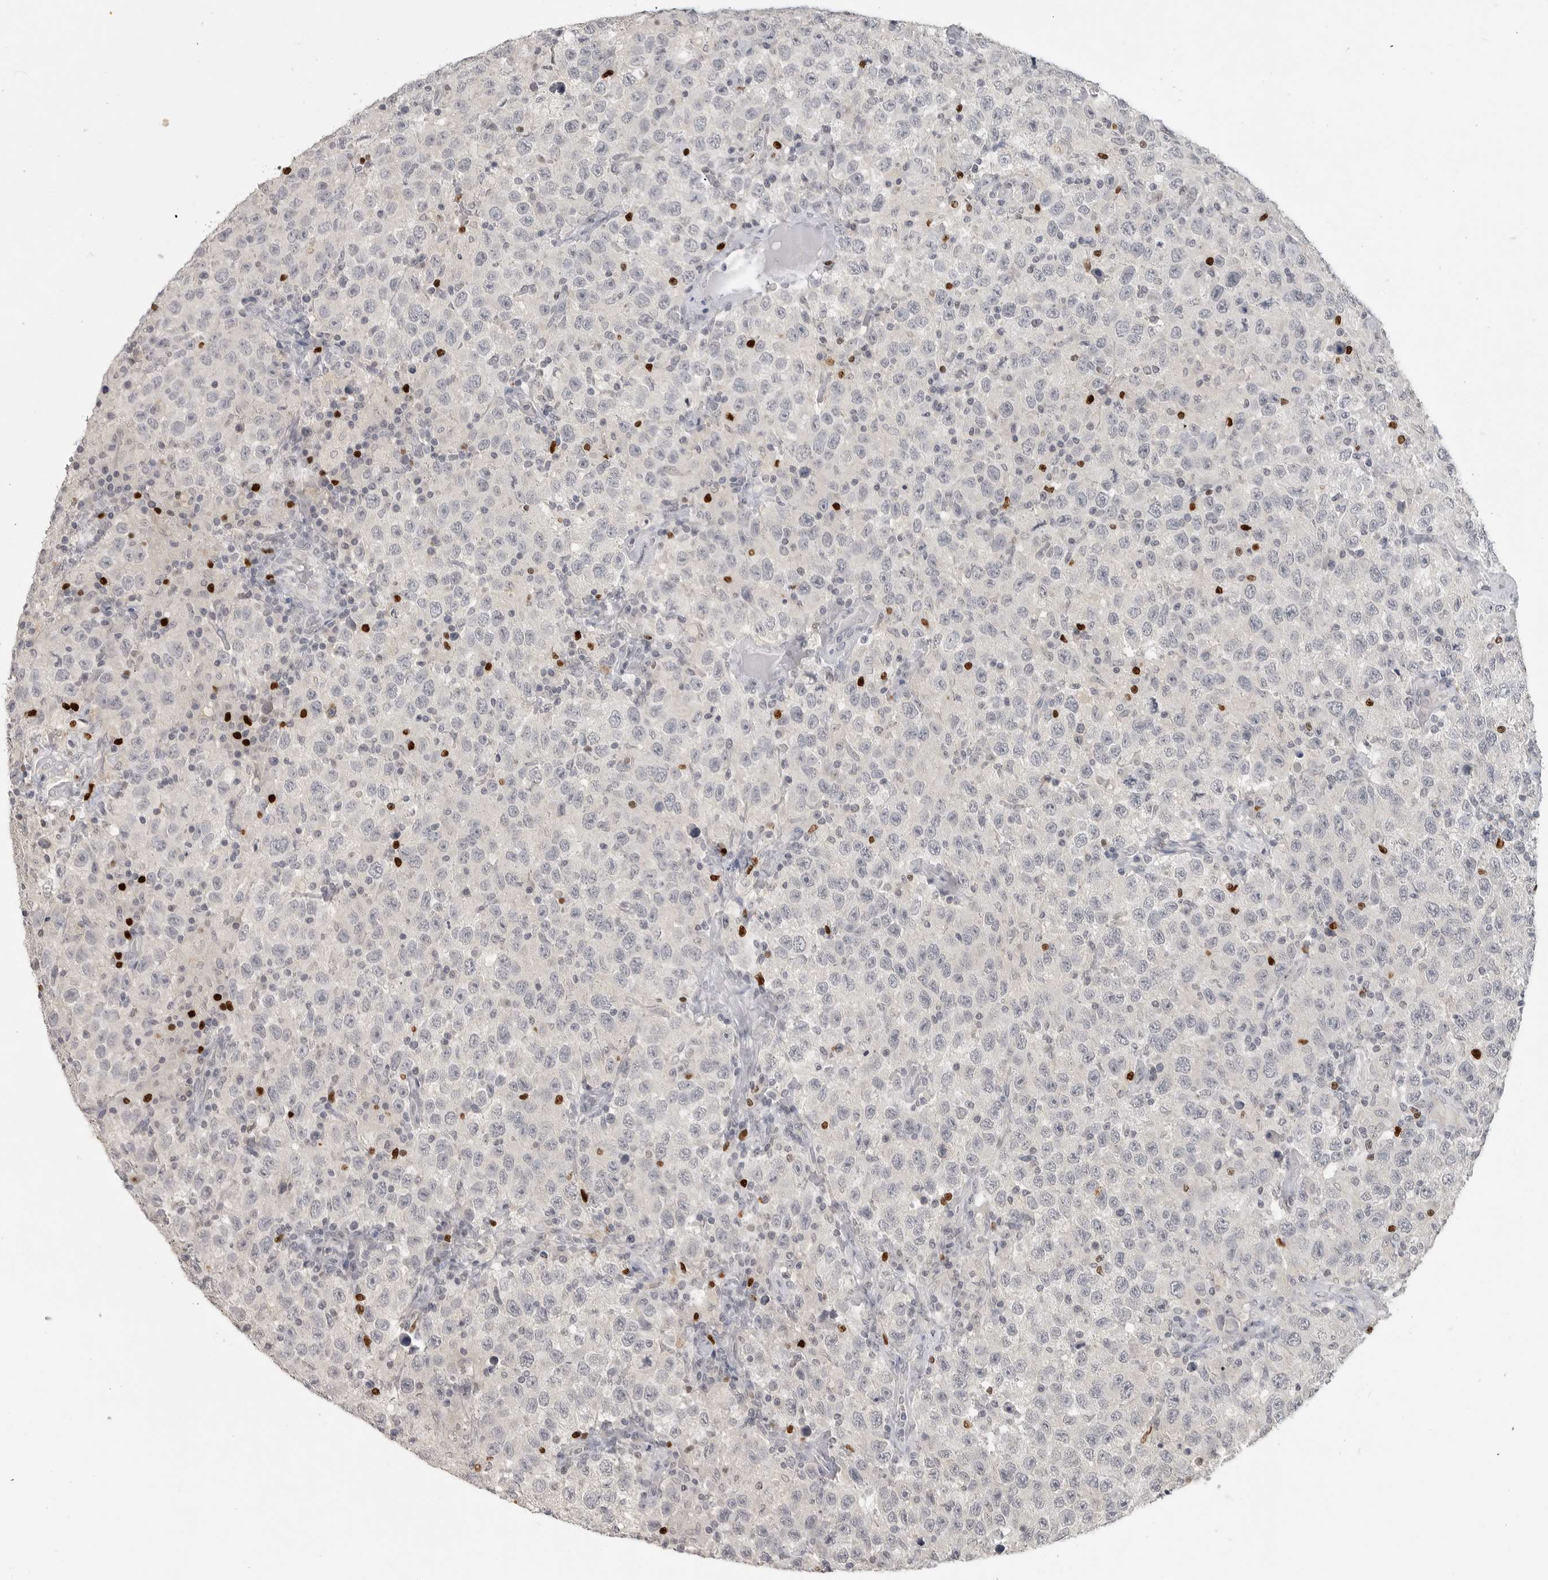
{"staining": {"intensity": "negative", "quantity": "none", "location": "none"}, "tissue": "testis cancer", "cell_type": "Tumor cells", "image_type": "cancer", "snomed": [{"axis": "morphology", "description": "Seminoma, NOS"}, {"axis": "topography", "description": "Testis"}], "caption": "There is no significant positivity in tumor cells of testis cancer.", "gene": "FOXP3", "patient": {"sex": "male", "age": 41}}